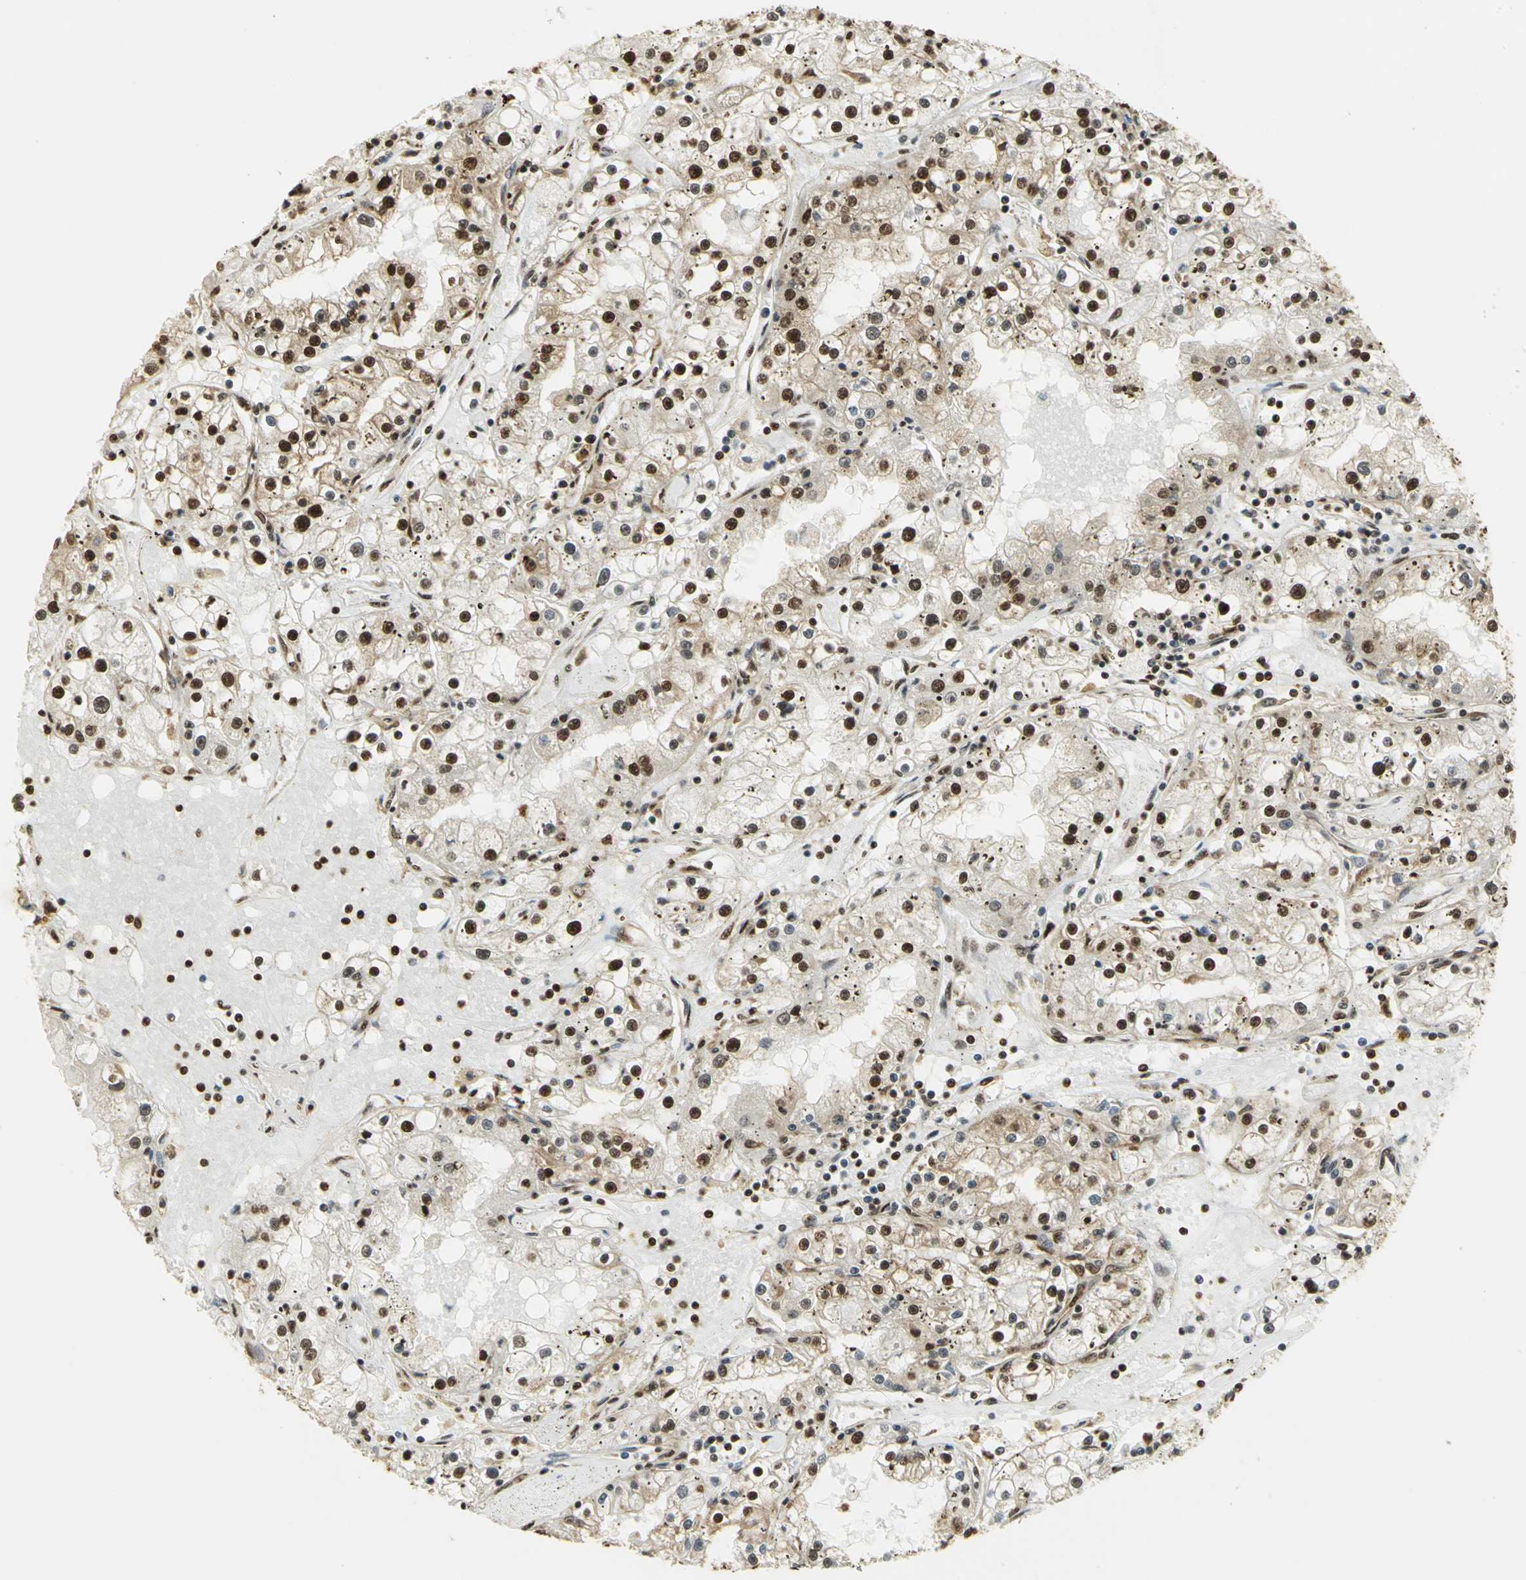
{"staining": {"intensity": "strong", "quantity": ">75%", "location": "cytoplasmic/membranous,nuclear"}, "tissue": "renal cancer", "cell_type": "Tumor cells", "image_type": "cancer", "snomed": [{"axis": "morphology", "description": "Adenocarcinoma, NOS"}, {"axis": "topography", "description": "Kidney"}], "caption": "Immunohistochemistry (IHC) of human renal adenocarcinoma demonstrates high levels of strong cytoplasmic/membranous and nuclear staining in approximately >75% of tumor cells. (DAB (3,3'-diaminobenzidine) IHC, brown staining for protein, blue staining for nuclei).", "gene": "SET", "patient": {"sex": "male", "age": 56}}